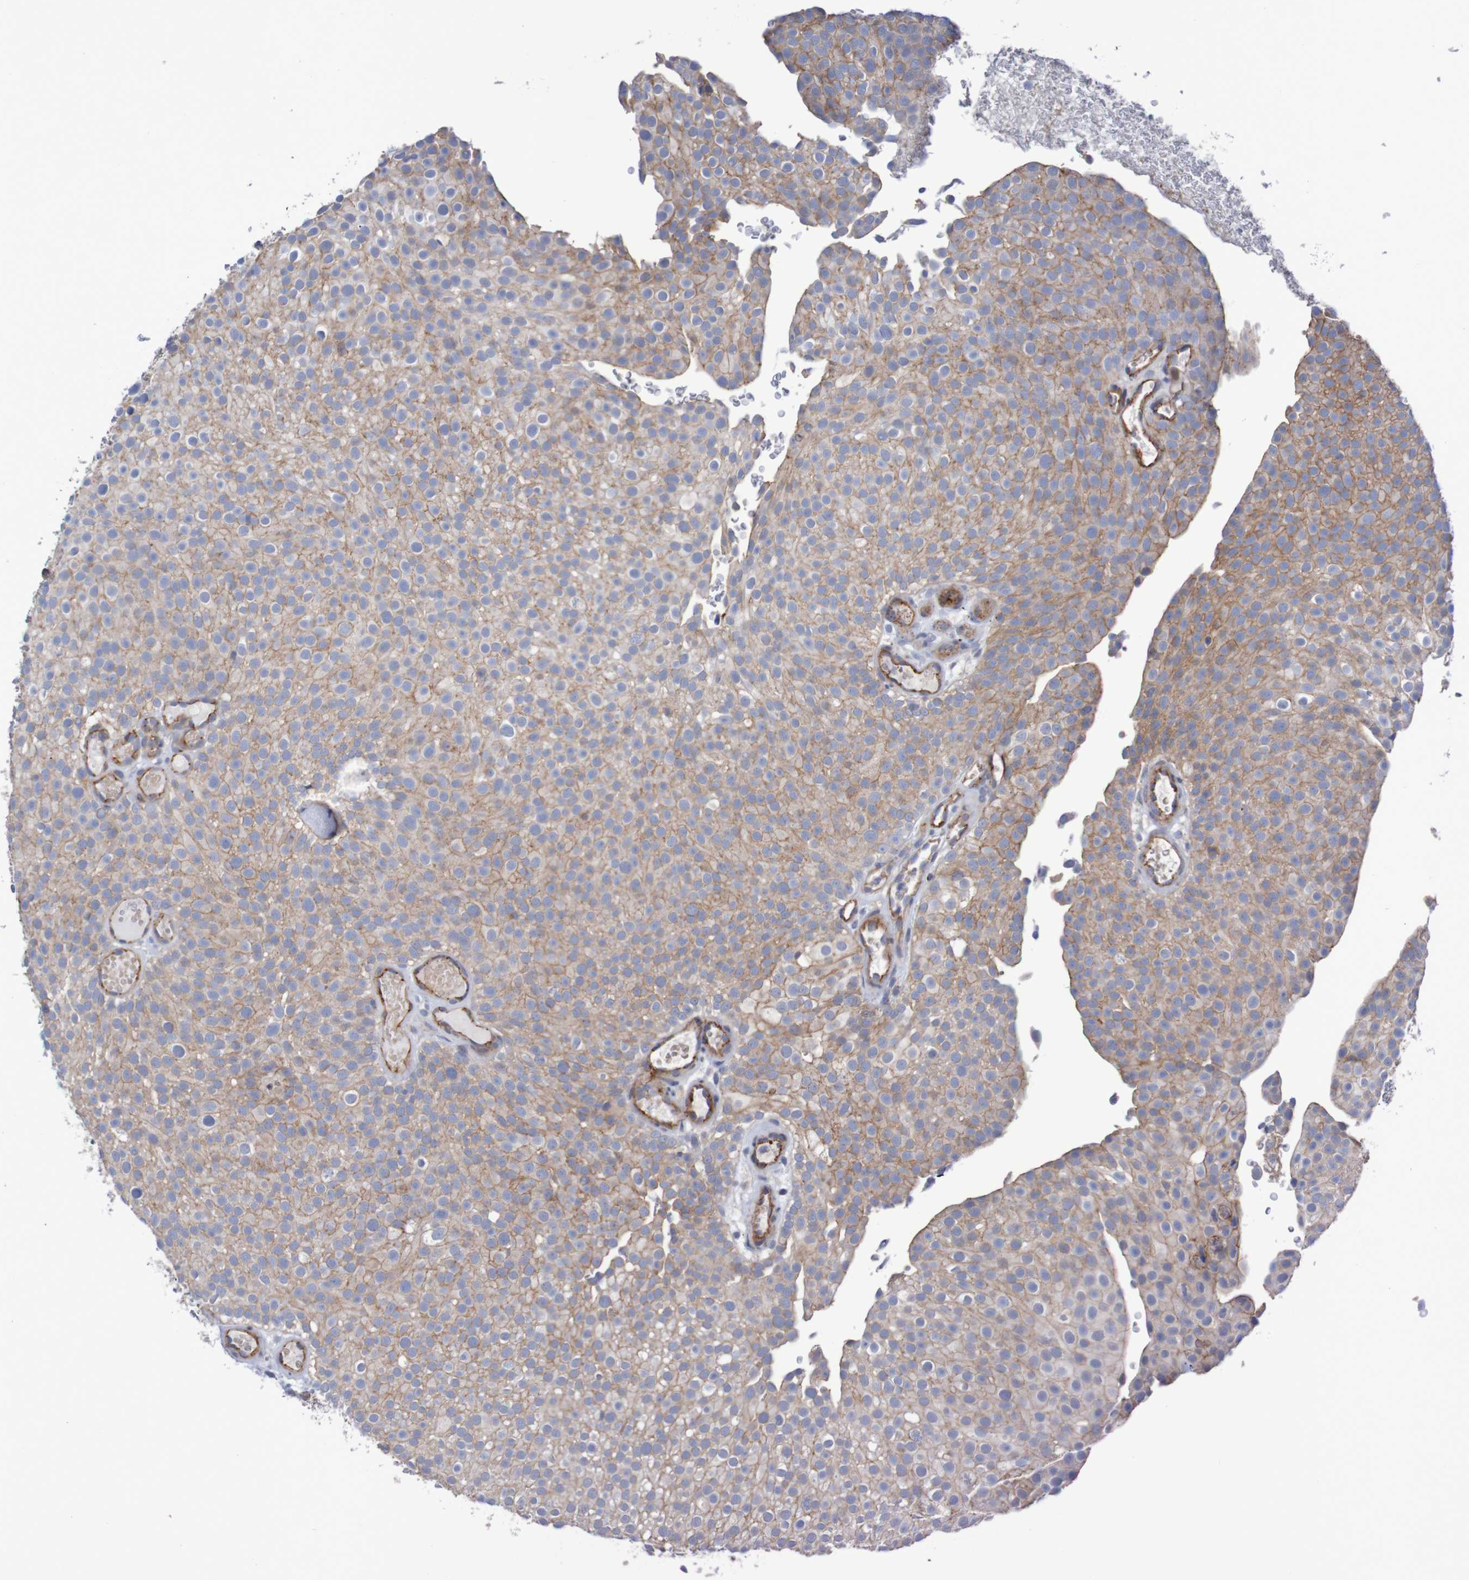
{"staining": {"intensity": "moderate", "quantity": ">75%", "location": "cytoplasmic/membranous"}, "tissue": "urothelial cancer", "cell_type": "Tumor cells", "image_type": "cancer", "snomed": [{"axis": "morphology", "description": "Urothelial carcinoma, Low grade"}, {"axis": "topography", "description": "Urinary bladder"}], "caption": "An immunohistochemistry histopathology image of neoplastic tissue is shown. Protein staining in brown highlights moderate cytoplasmic/membranous positivity in urothelial carcinoma (low-grade) within tumor cells.", "gene": "NECTIN2", "patient": {"sex": "male", "age": 78}}